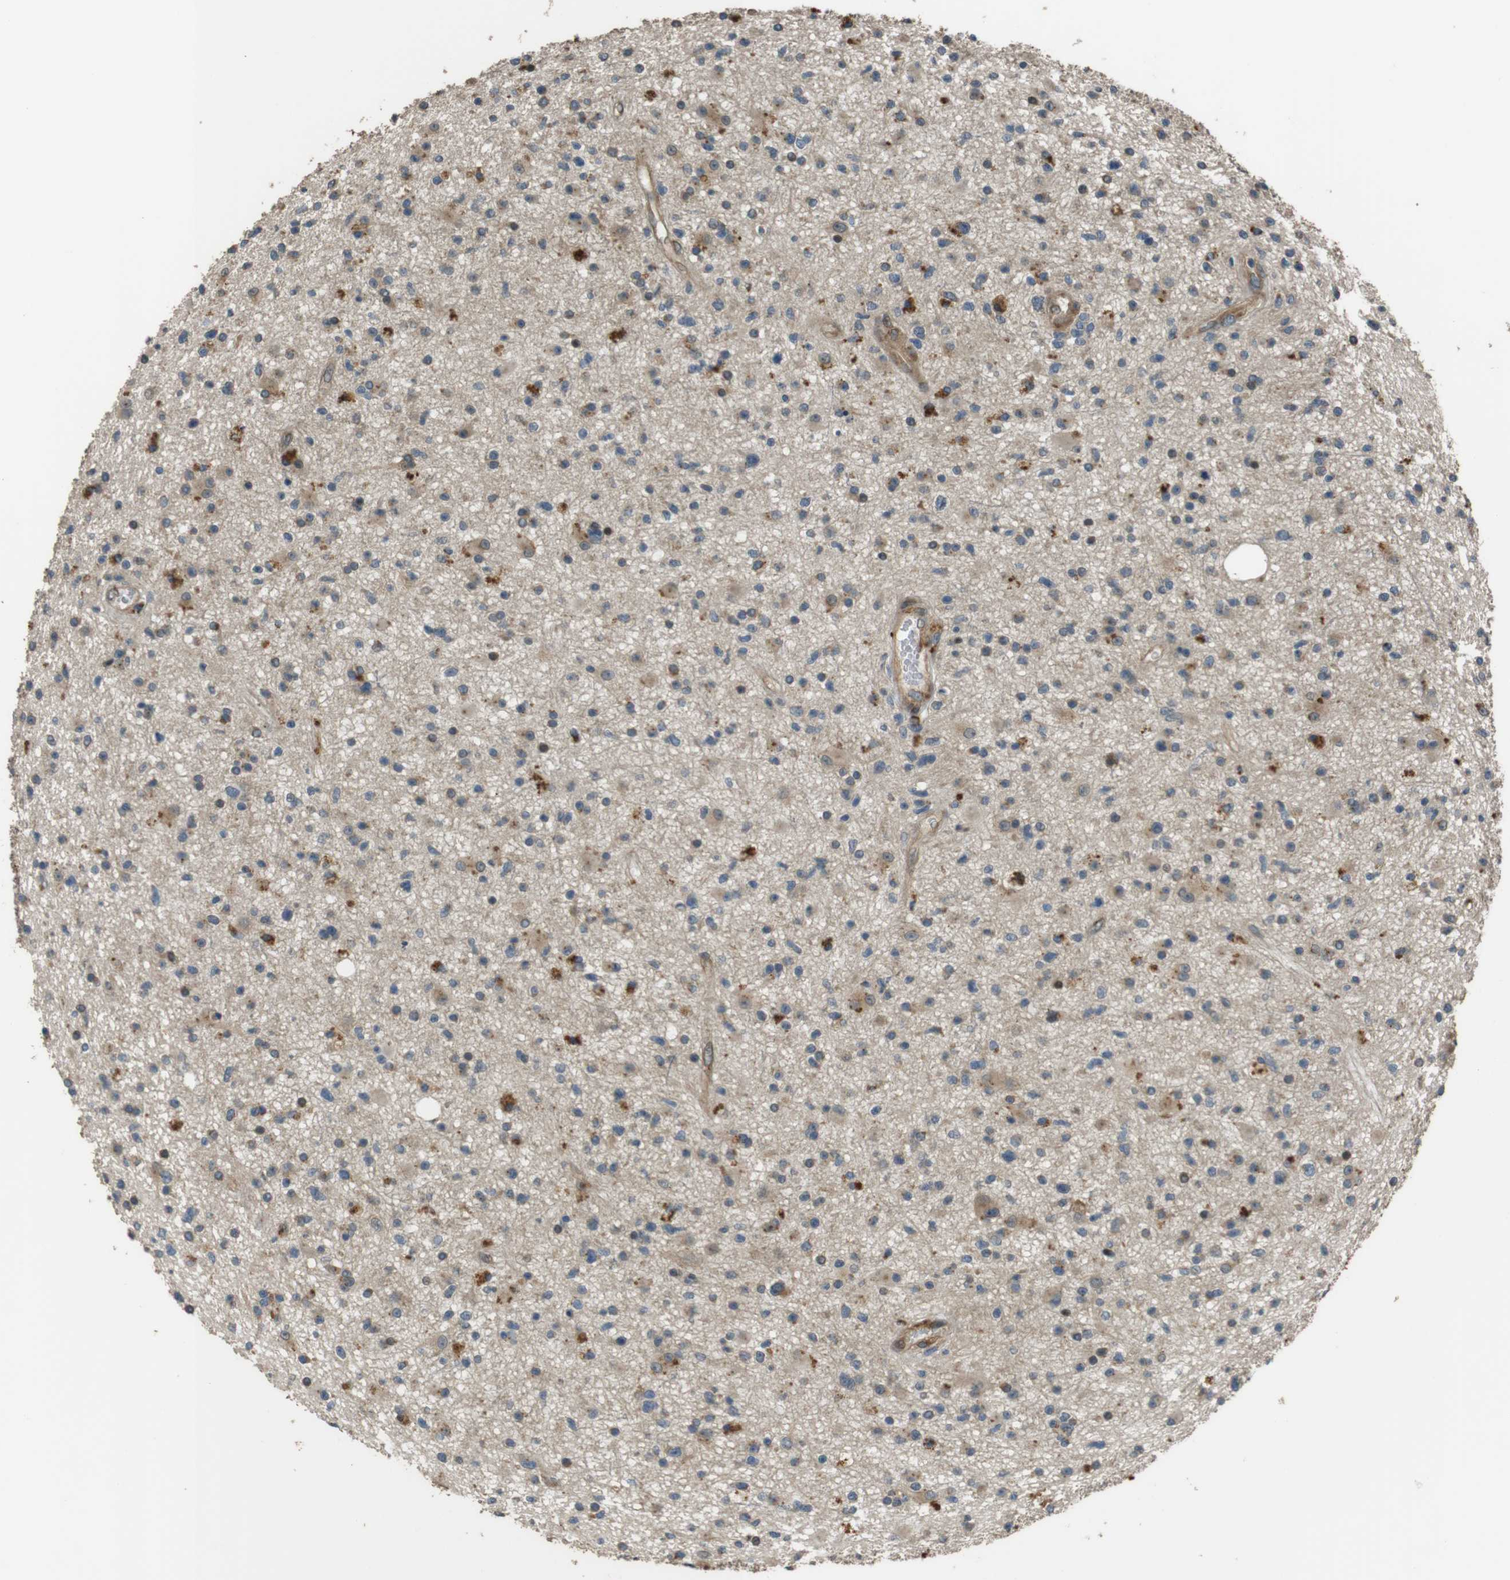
{"staining": {"intensity": "moderate", "quantity": ">75%", "location": "cytoplasmic/membranous"}, "tissue": "glioma", "cell_type": "Tumor cells", "image_type": "cancer", "snomed": [{"axis": "morphology", "description": "Glioma, malignant, High grade"}, {"axis": "topography", "description": "Brain"}], "caption": "Glioma stained for a protein (brown) shows moderate cytoplasmic/membranous positive positivity in about >75% of tumor cells.", "gene": "MSRB3", "patient": {"sex": "male", "age": 33}}